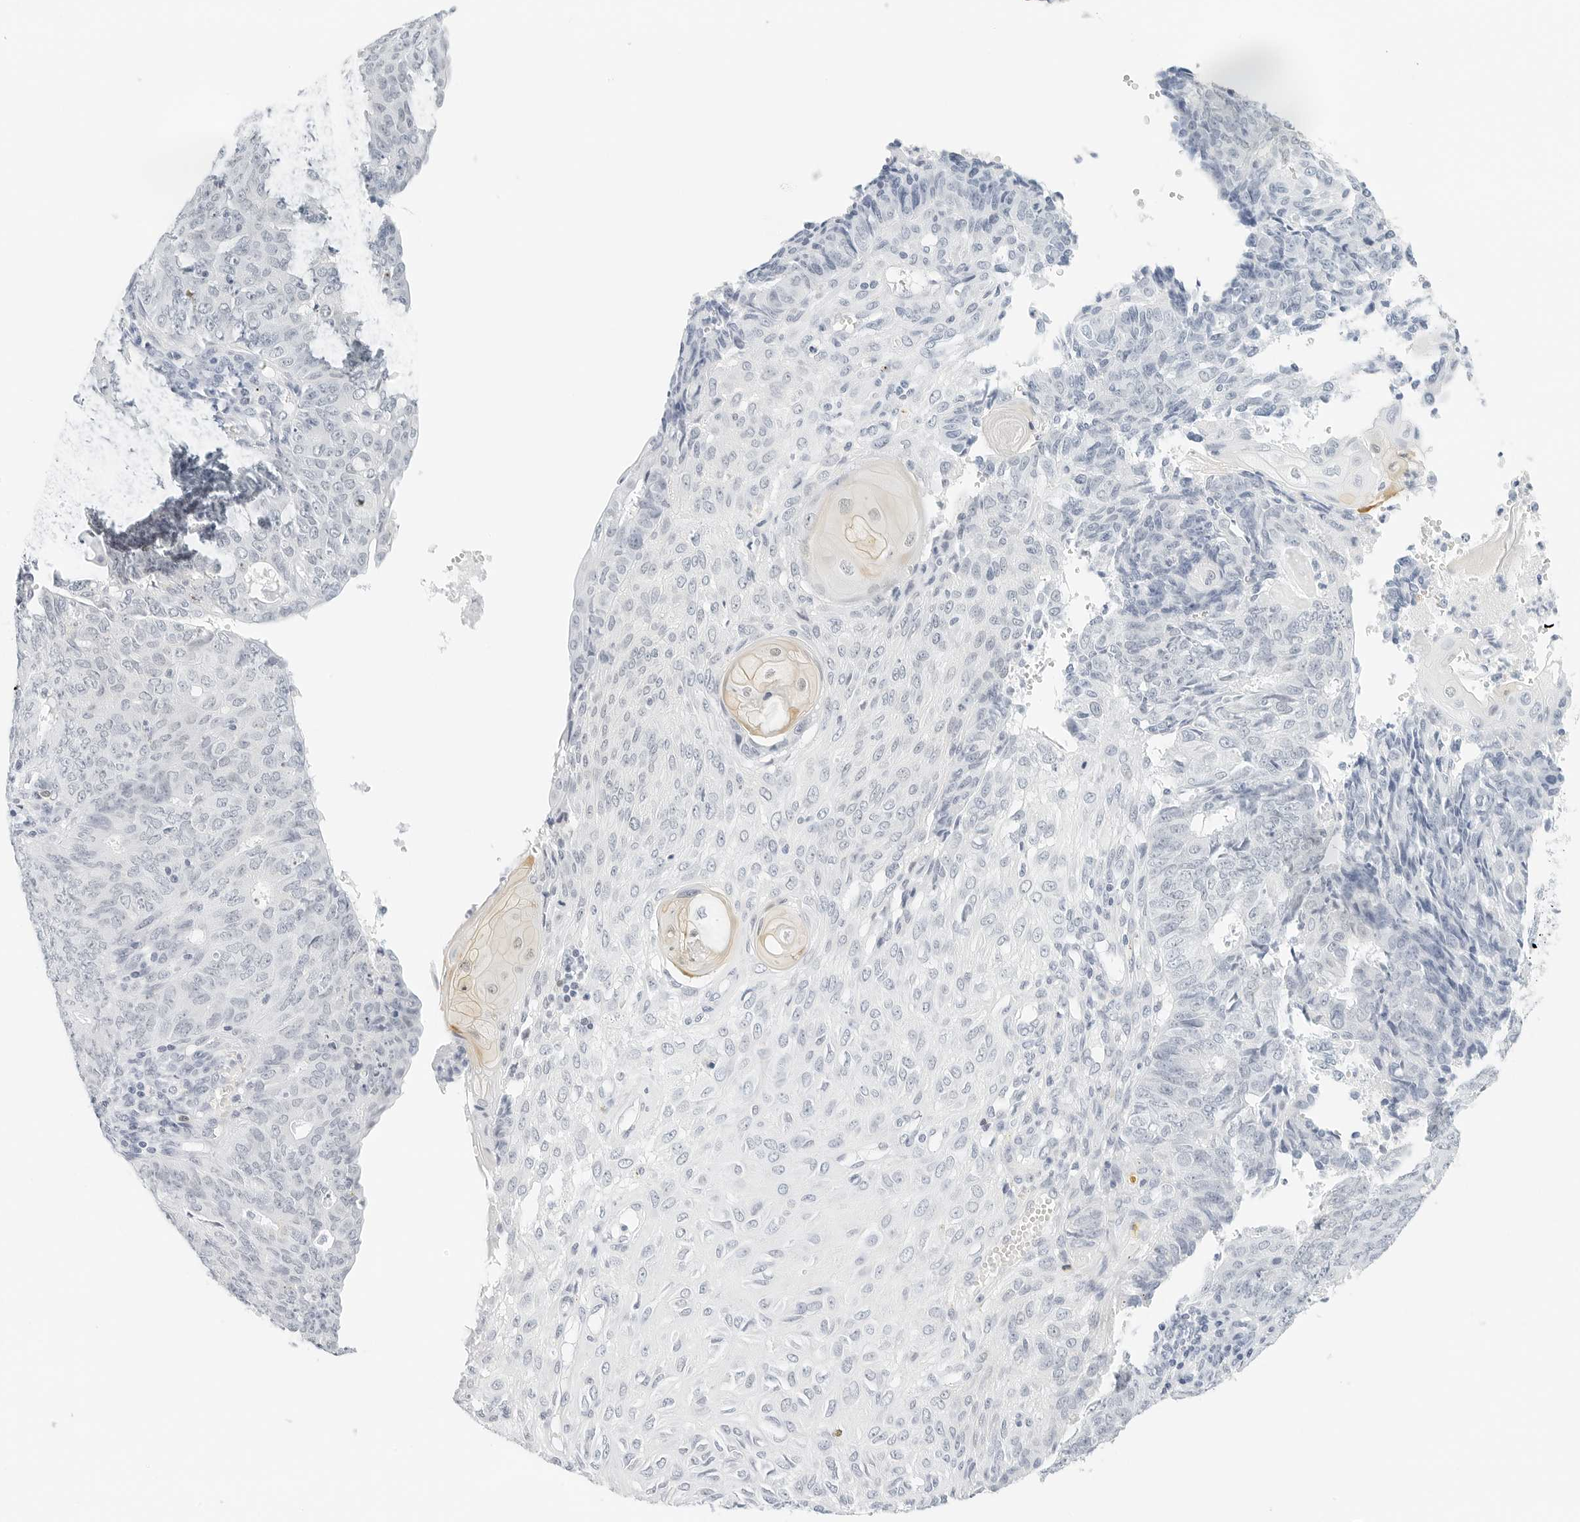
{"staining": {"intensity": "negative", "quantity": "none", "location": "none"}, "tissue": "endometrial cancer", "cell_type": "Tumor cells", "image_type": "cancer", "snomed": [{"axis": "morphology", "description": "Adenocarcinoma, NOS"}, {"axis": "topography", "description": "Endometrium"}], "caption": "The micrograph exhibits no significant staining in tumor cells of adenocarcinoma (endometrial).", "gene": "CD22", "patient": {"sex": "female", "age": 32}}